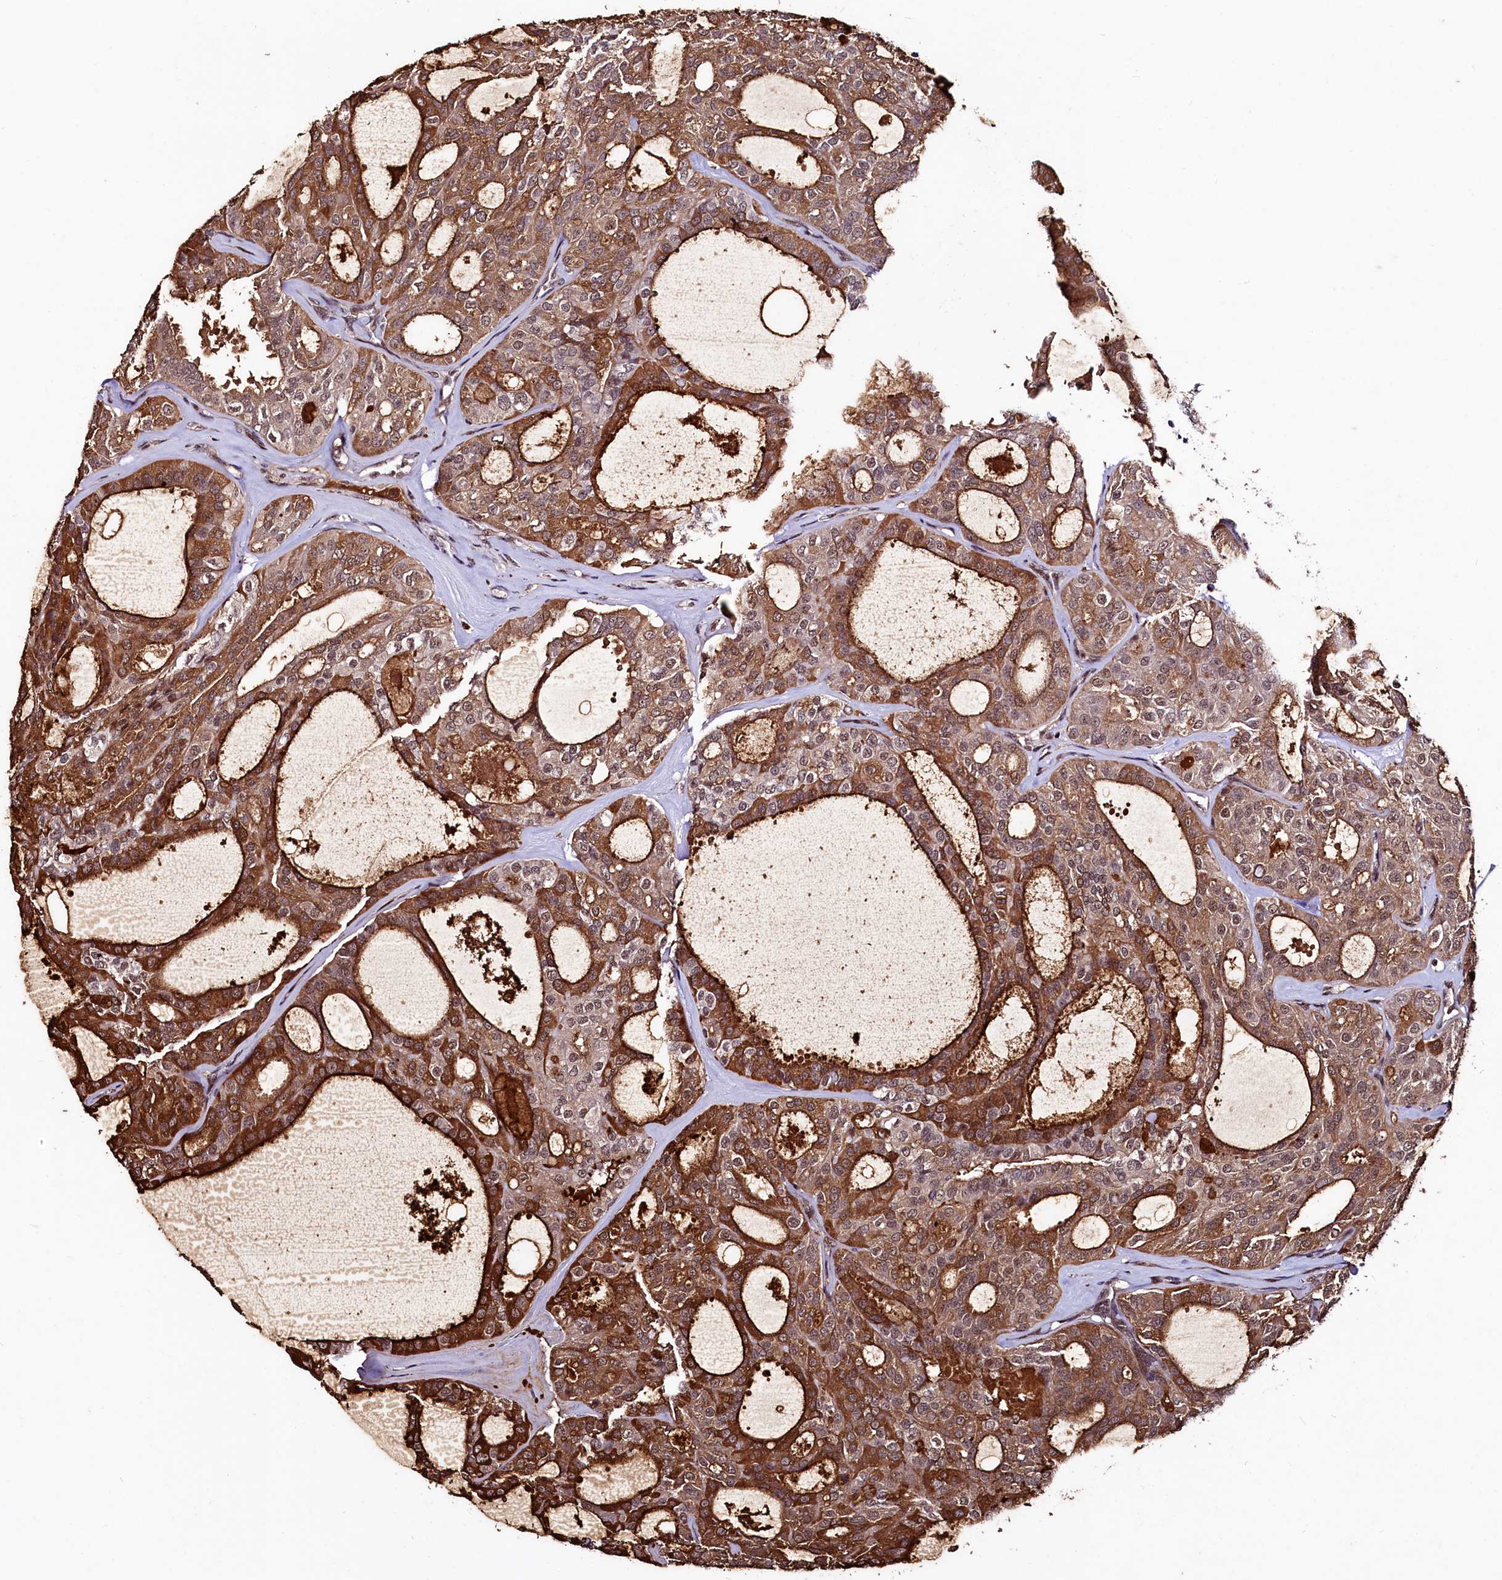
{"staining": {"intensity": "moderate", "quantity": ">75%", "location": "cytoplasmic/membranous,nuclear"}, "tissue": "thyroid cancer", "cell_type": "Tumor cells", "image_type": "cancer", "snomed": [{"axis": "morphology", "description": "Follicular adenoma carcinoma, NOS"}, {"axis": "topography", "description": "Thyroid gland"}], "caption": "Immunohistochemistry (DAB (3,3'-diaminobenzidine)) staining of human thyroid cancer displays moderate cytoplasmic/membranous and nuclear protein staining in about >75% of tumor cells. (IHC, brightfield microscopy, high magnification).", "gene": "SFSWAP", "patient": {"sex": "male", "age": 75}}